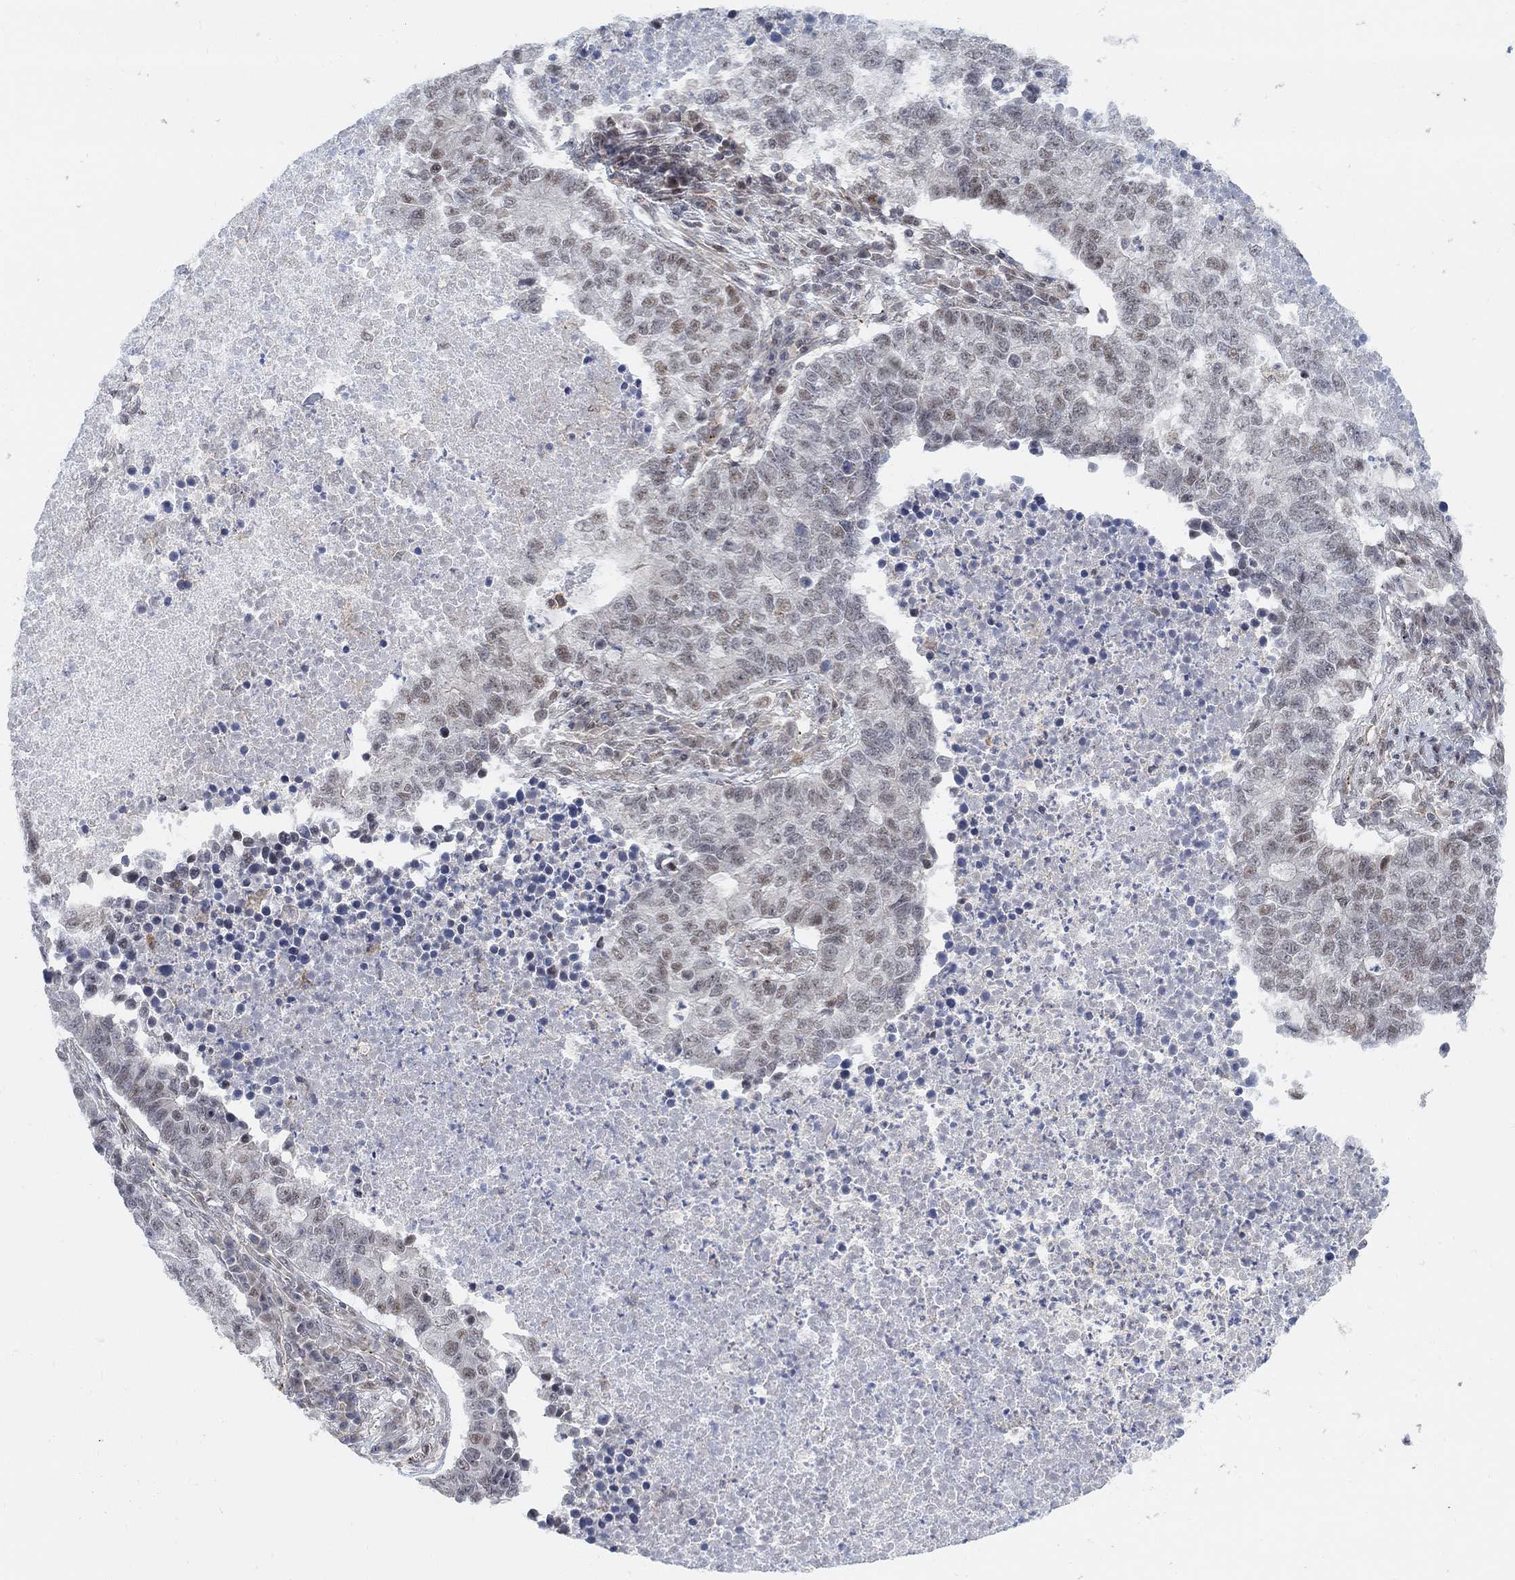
{"staining": {"intensity": "moderate", "quantity": "<25%", "location": "nuclear"}, "tissue": "lung cancer", "cell_type": "Tumor cells", "image_type": "cancer", "snomed": [{"axis": "morphology", "description": "Adenocarcinoma, NOS"}, {"axis": "topography", "description": "Lung"}], "caption": "Immunohistochemistry staining of lung cancer (adenocarcinoma), which displays low levels of moderate nuclear staining in about <25% of tumor cells indicating moderate nuclear protein staining. The staining was performed using DAB (brown) for protein detection and nuclei were counterstained in hematoxylin (blue).", "gene": "PWWP2B", "patient": {"sex": "male", "age": 57}}